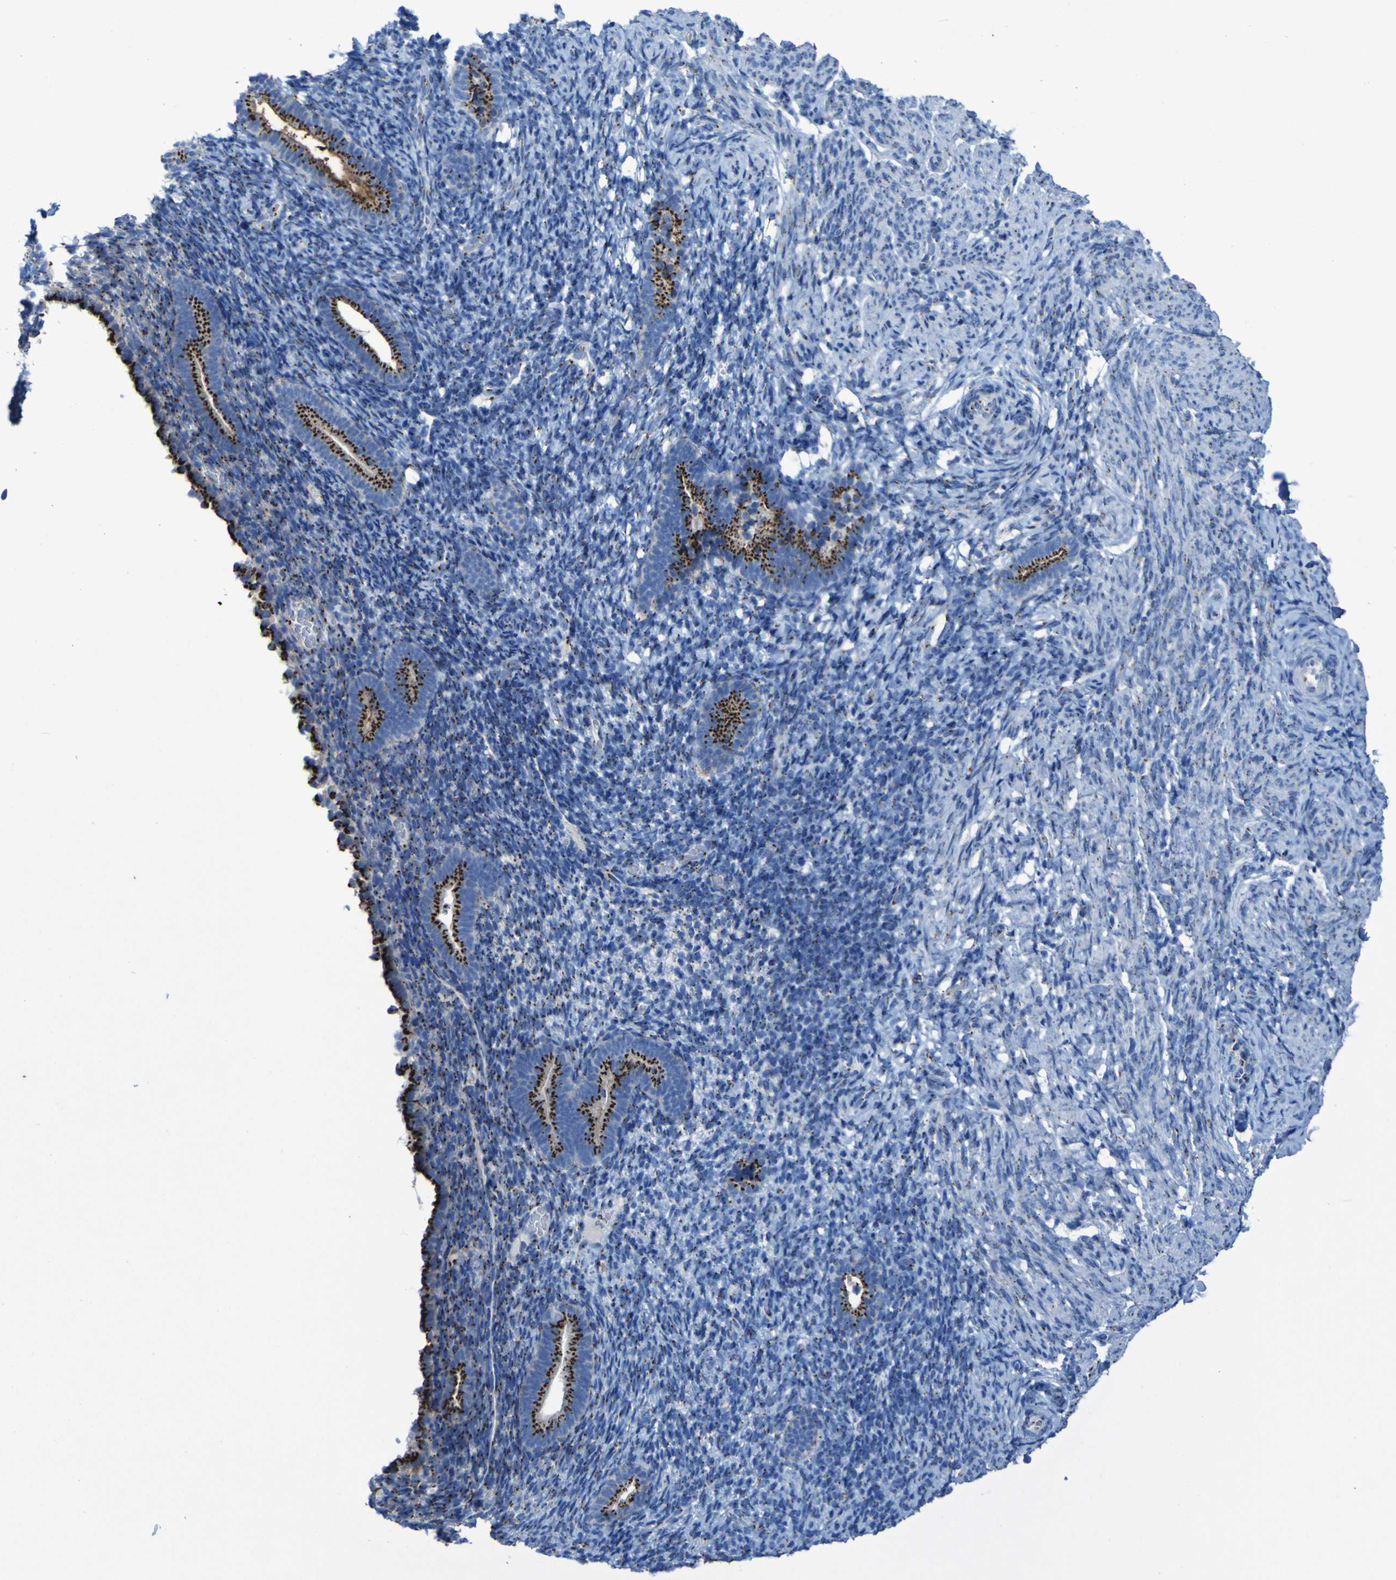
{"staining": {"intensity": "moderate", "quantity": "25%-75%", "location": "cytoplasmic/membranous"}, "tissue": "endometrium", "cell_type": "Cells in endometrial stroma", "image_type": "normal", "snomed": [{"axis": "morphology", "description": "Normal tissue, NOS"}, {"axis": "topography", "description": "Endometrium"}], "caption": "DAB (3,3'-diaminobenzidine) immunohistochemical staining of unremarkable endometrium displays moderate cytoplasmic/membranous protein staining in about 25%-75% of cells in endometrial stroma.", "gene": "GOLM1", "patient": {"sex": "female", "age": 51}}